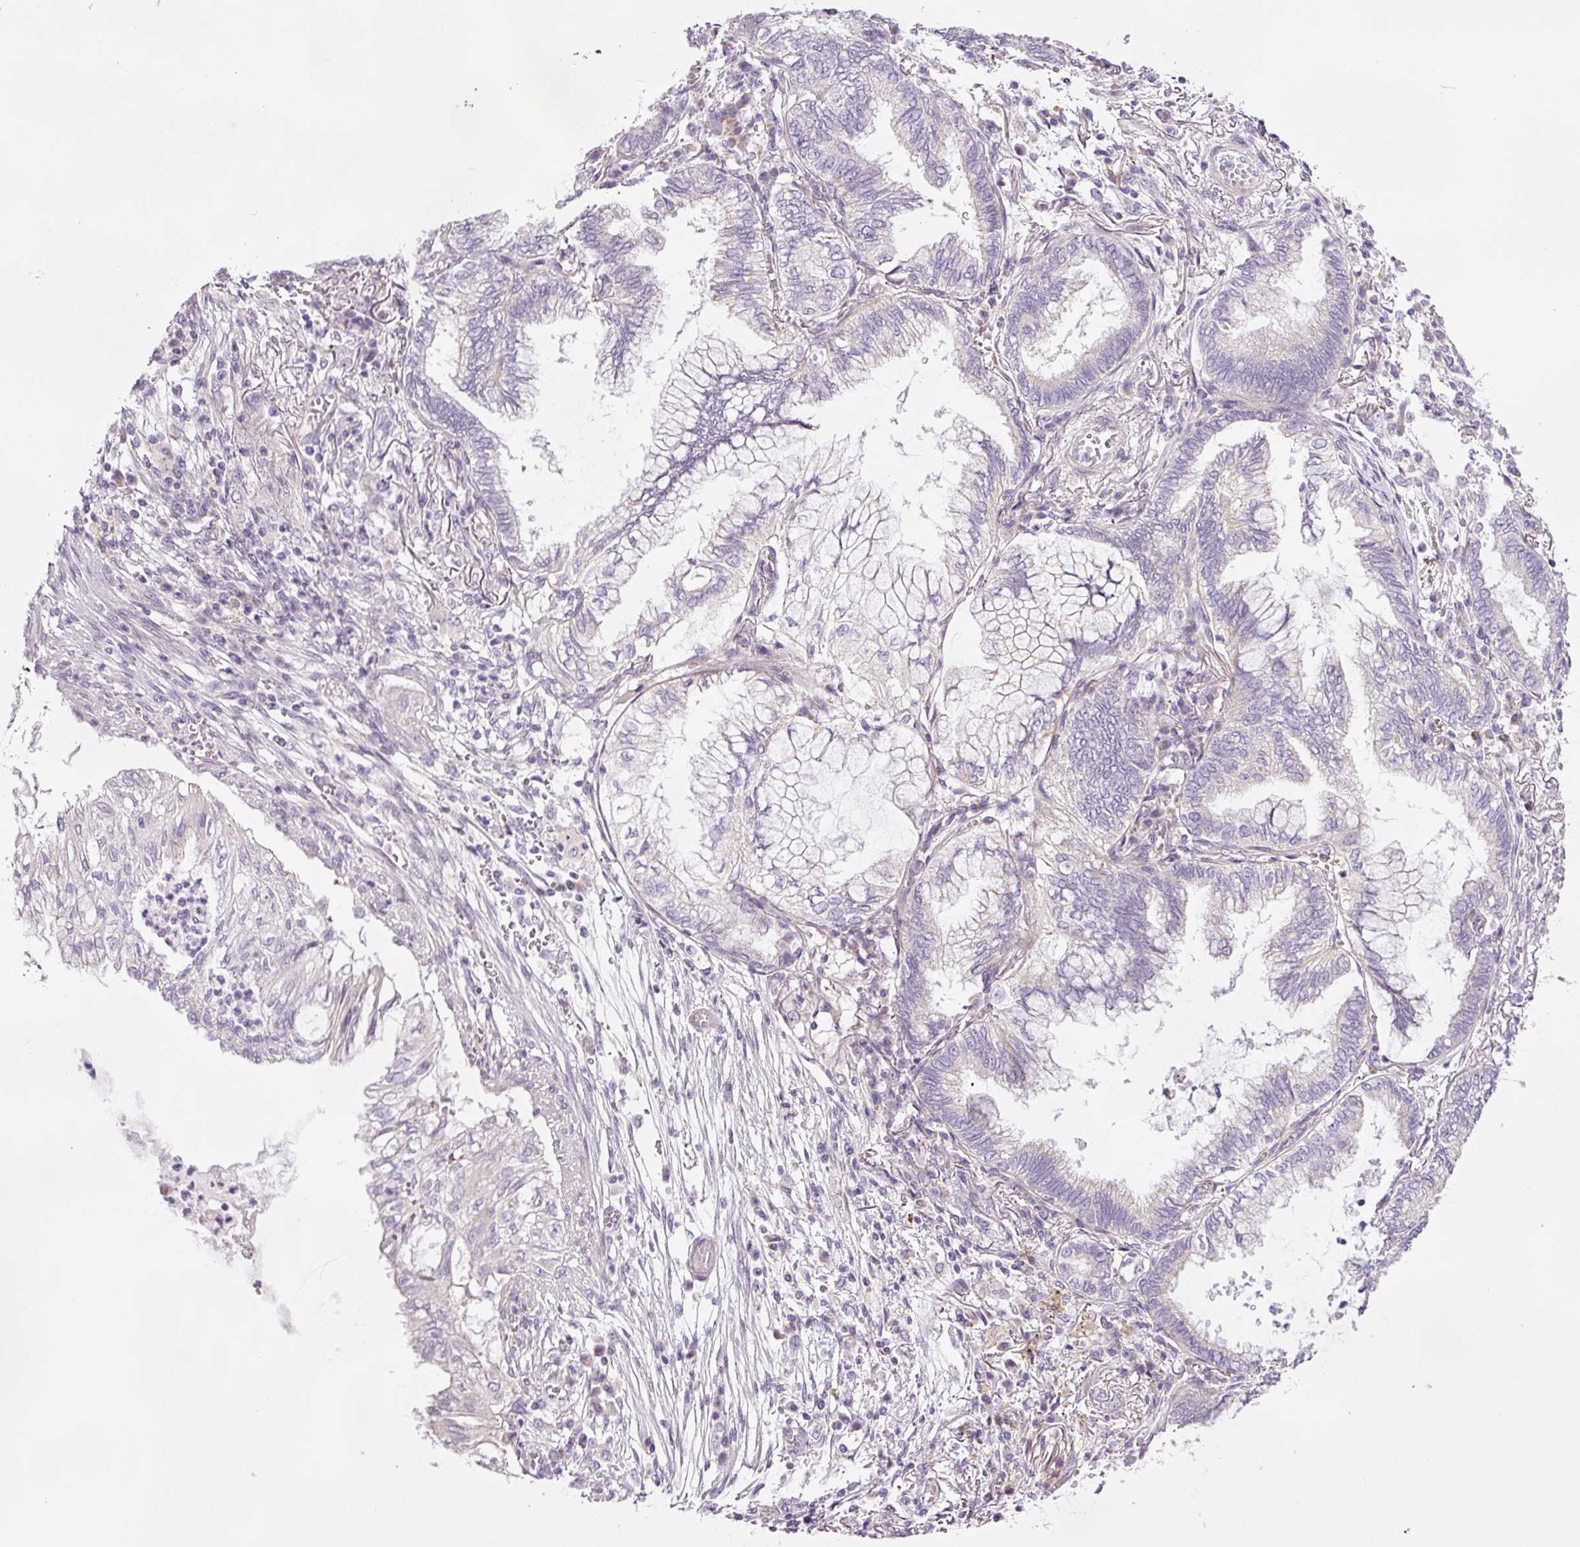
{"staining": {"intensity": "negative", "quantity": "none", "location": "none"}, "tissue": "lung cancer", "cell_type": "Tumor cells", "image_type": "cancer", "snomed": [{"axis": "morphology", "description": "Adenocarcinoma, NOS"}, {"axis": "topography", "description": "Lung"}], "caption": "This histopathology image is of adenocarcinoma (lung) stained with IHC to label a protein in brown with the nuclei are counter-stained blue. There is no positivity in tumor cells.", "gene": "KPNA5", "patient": {"sex": "female", "age": 70}}